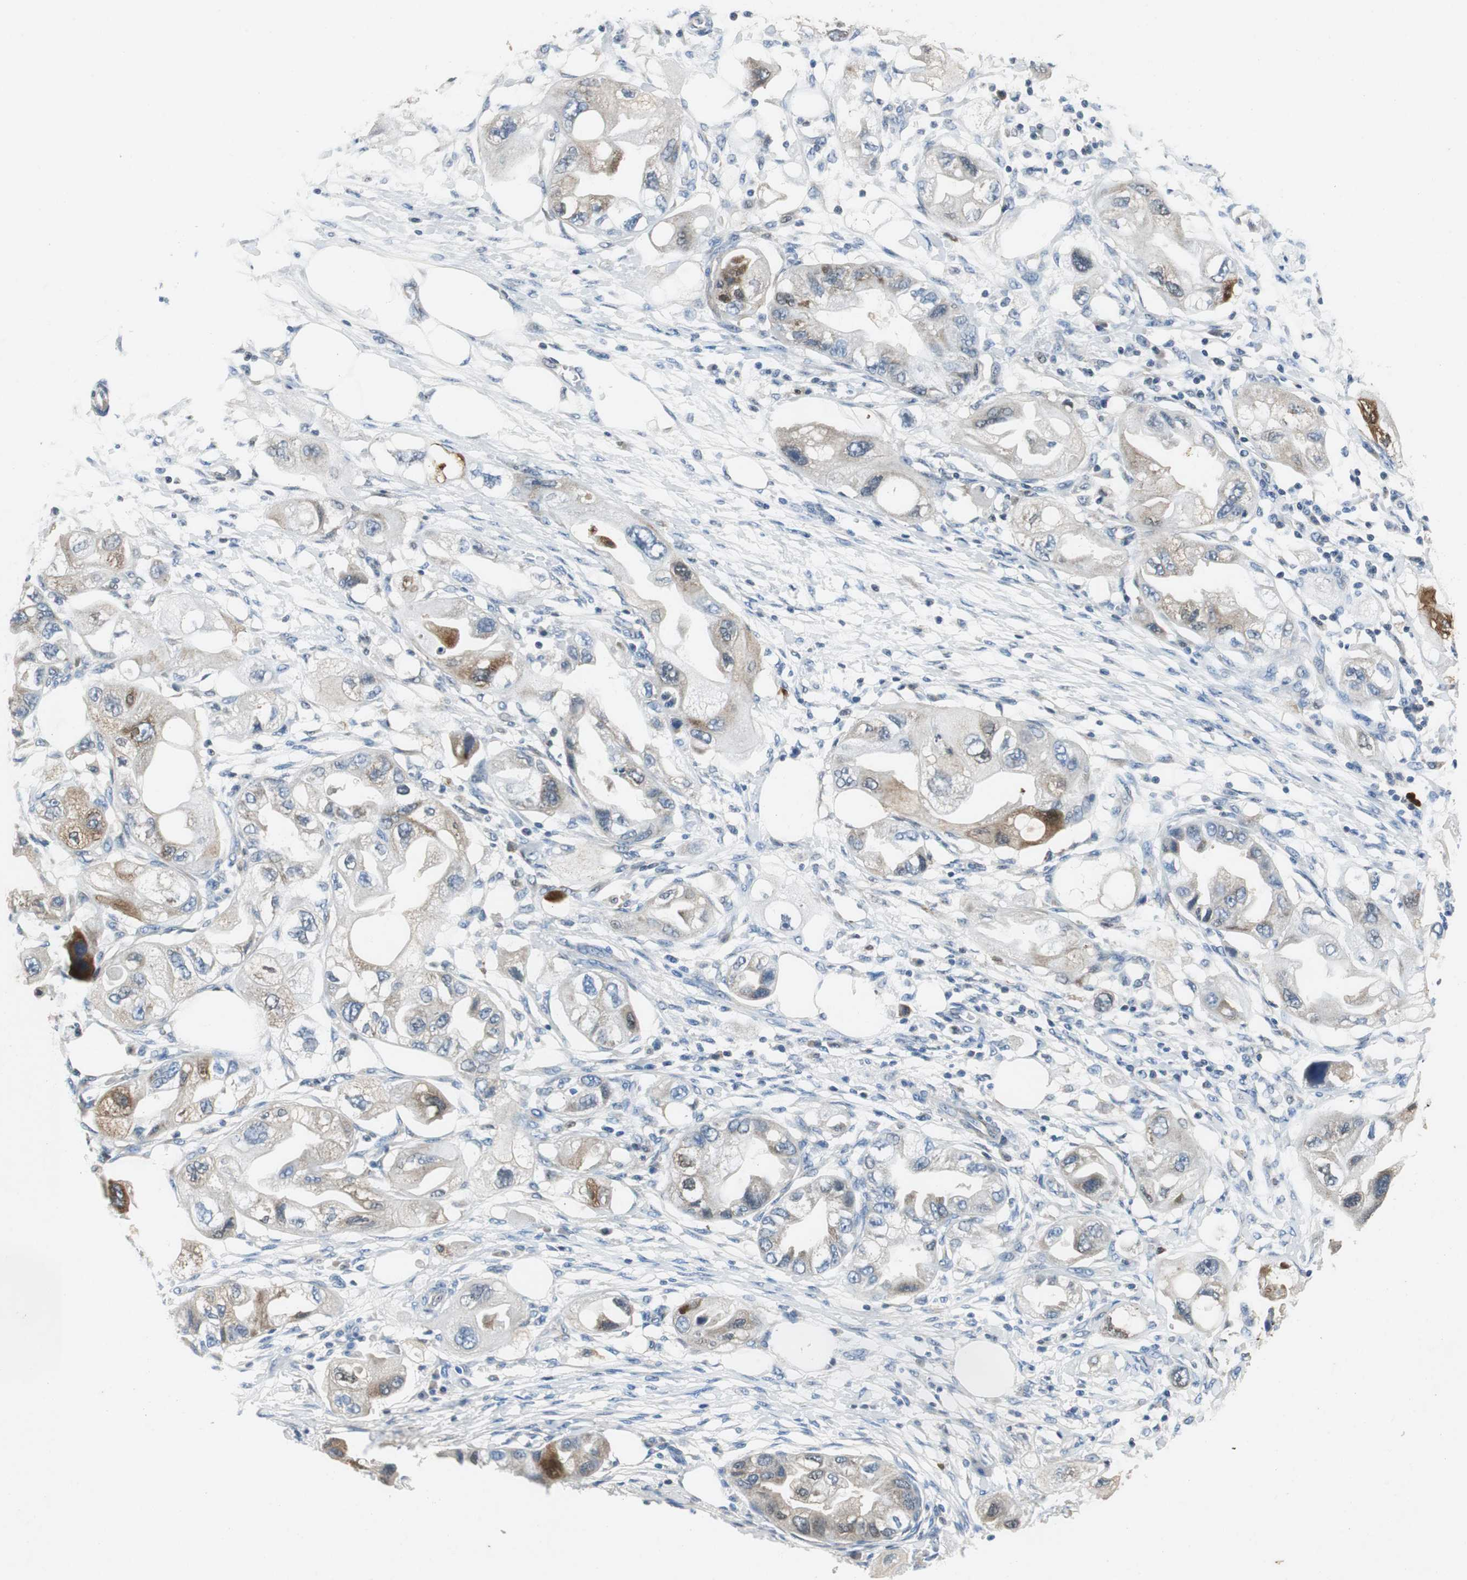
{"staining": {"intensity": "weak", "quantity": "<25%", "location": "cytoplasmic/membranous"}, "tissue": "endometrial cancer", "cell_type": "Tumor cells", "image_type": "cancer", "snomed": [{"axis": "morphology", "description": "Adenocarcinoma, NOS"}, {"axis": "topography", "description": "Endometrium"}], "caption": "Immunohistochemistry micrograph of human endometrial cancer stained for a protein (brown), which displays no positivity in tumor cells. (DAB immunohistochemistry with hematoxylin counter stain).", "gene": "ORM1", "patient": {"sex": "female", "age": 67}}